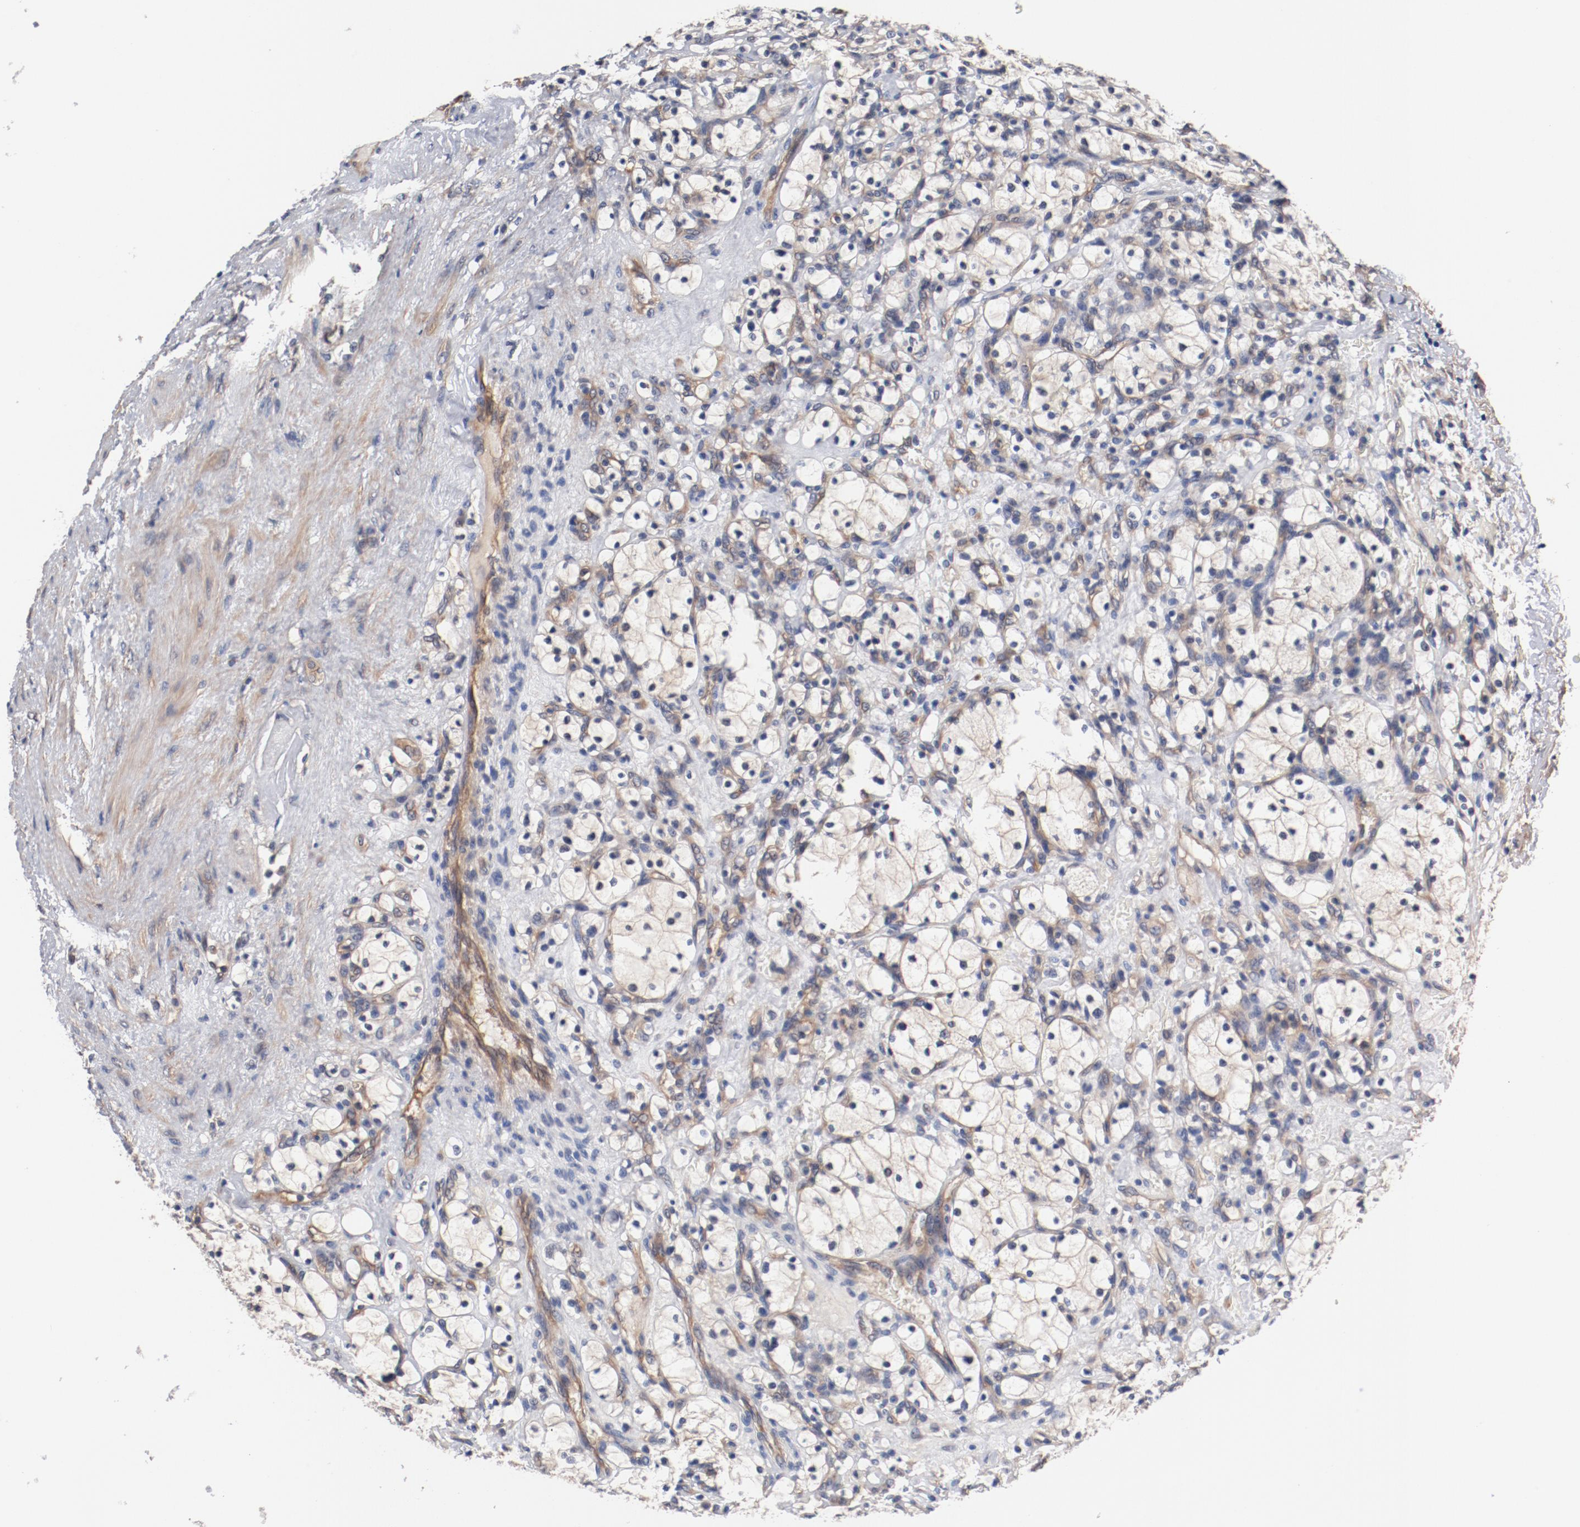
{"staining": {"intensity": "negative", "quantity": "none", "location": "none"}, "tissue": "renal cancer", "cell_type": "Tumor cells", "image_type": "cancer", "snomed": [{"axis": "morphology", "description": "Adenocarcinoma, NOS"}, {"axis": "topography", "description": "Kidney"}], "caption": "DAB (3,3'-diaminobenzidine) immunohistochemical staining of human adenocarcinoma (renal) shows no significant staining in tumor cells.", "gene": "PITPNM2", "patient": {"sex": "female", "age": 83}}